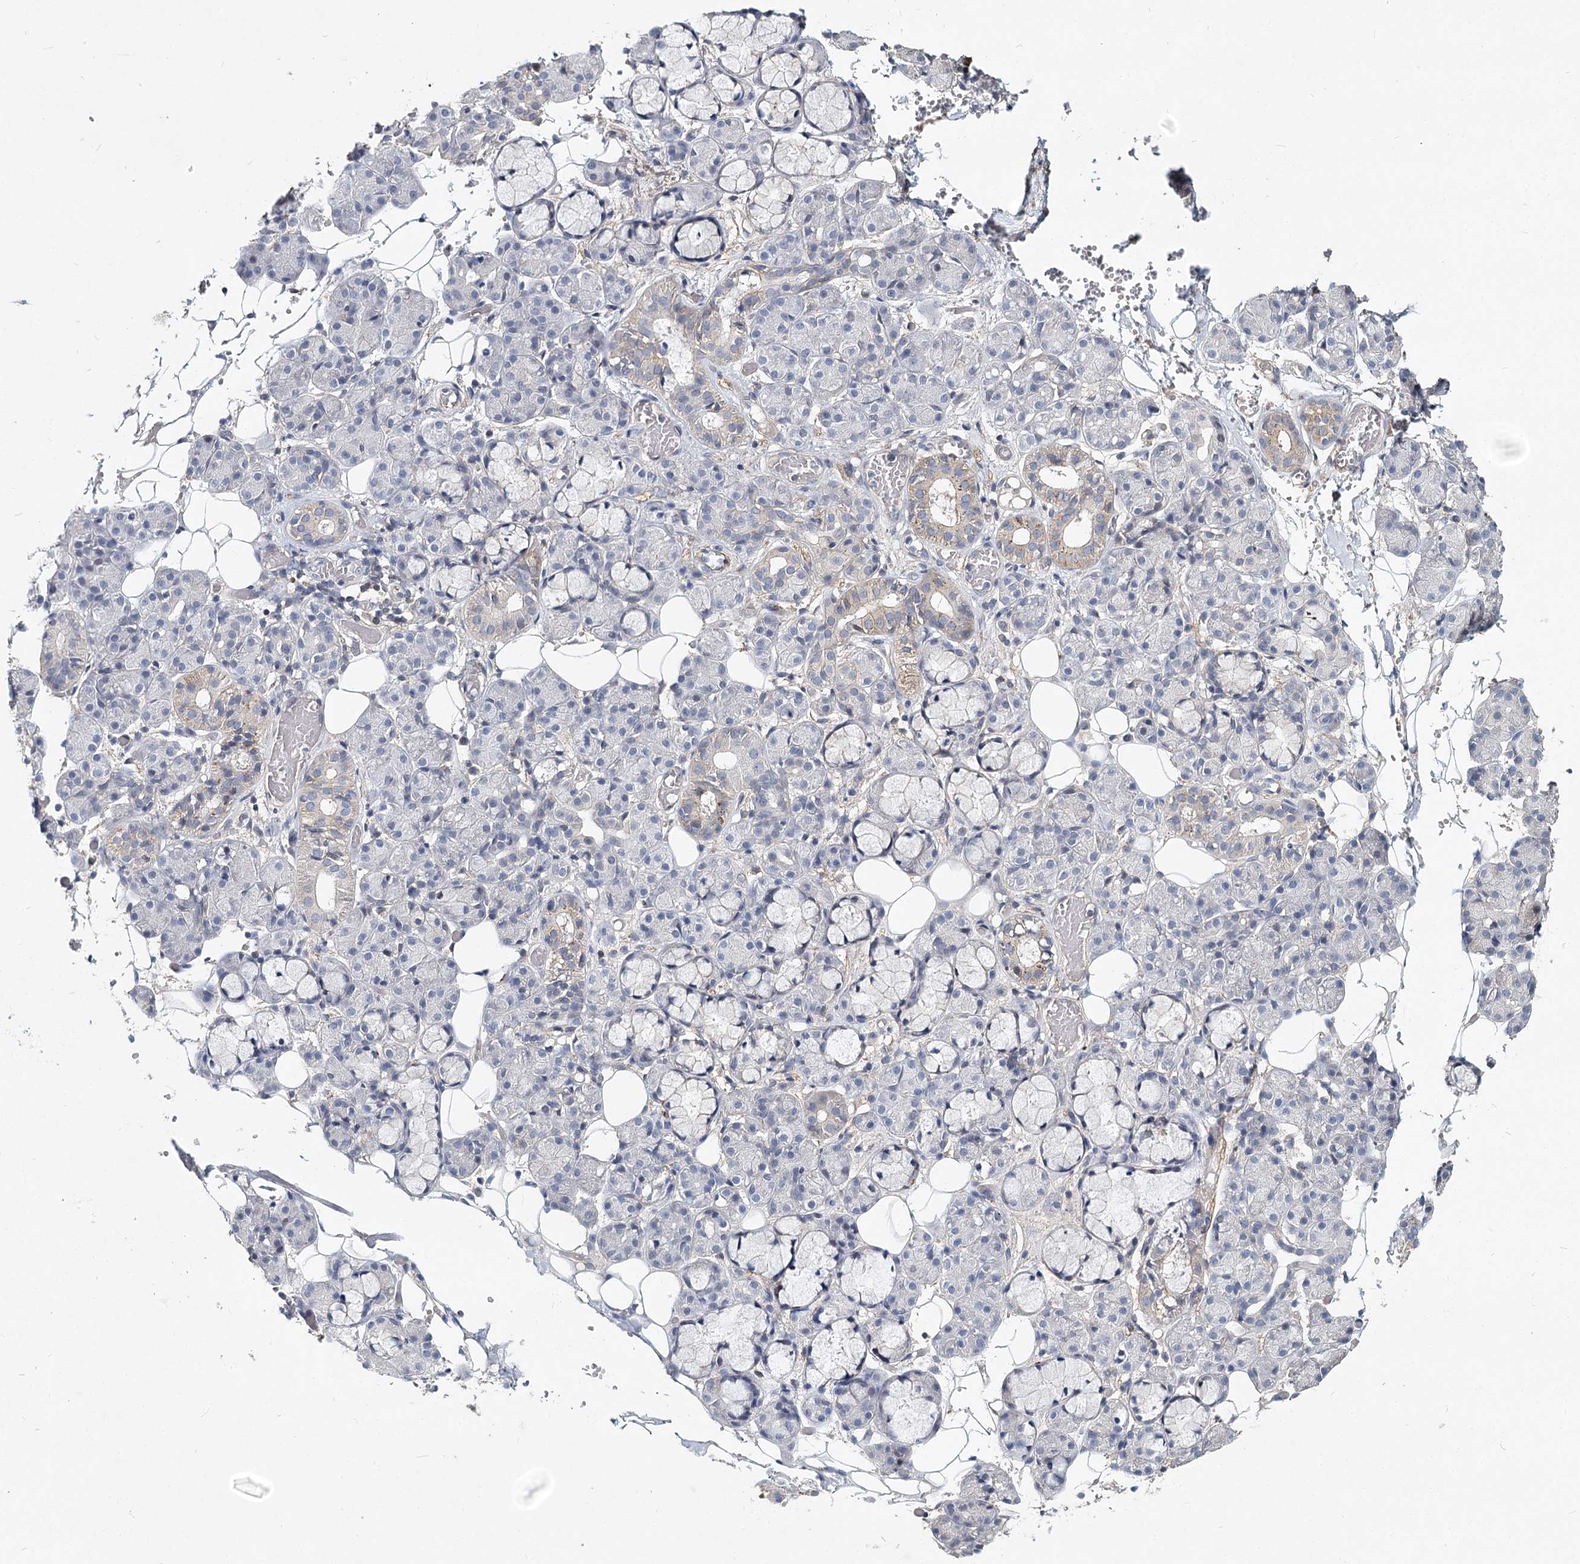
{"staining": {"intensity": "weak", "quantity": "<25%", "location": "cytoplasmic/membranous"}, "tissue": "salivary gland", "cell_type": "Glandular cells", "image_type": "normal", "snomed": [{"axis": "morphology", "description": "Normal tissue, NOS"}, {"axis": "topography", "description": "Salivary gland"}], "caption": "IHC histopathology image of unremarkable salivary gland: salivary gland stained with DAB exhibits no significant protein positivity in glandular cells. (Immunohistochemistry, brightfield microscopy, high magnification).", "gene": "TMEM218", "patient": {"sex": "male", "age": 63}}